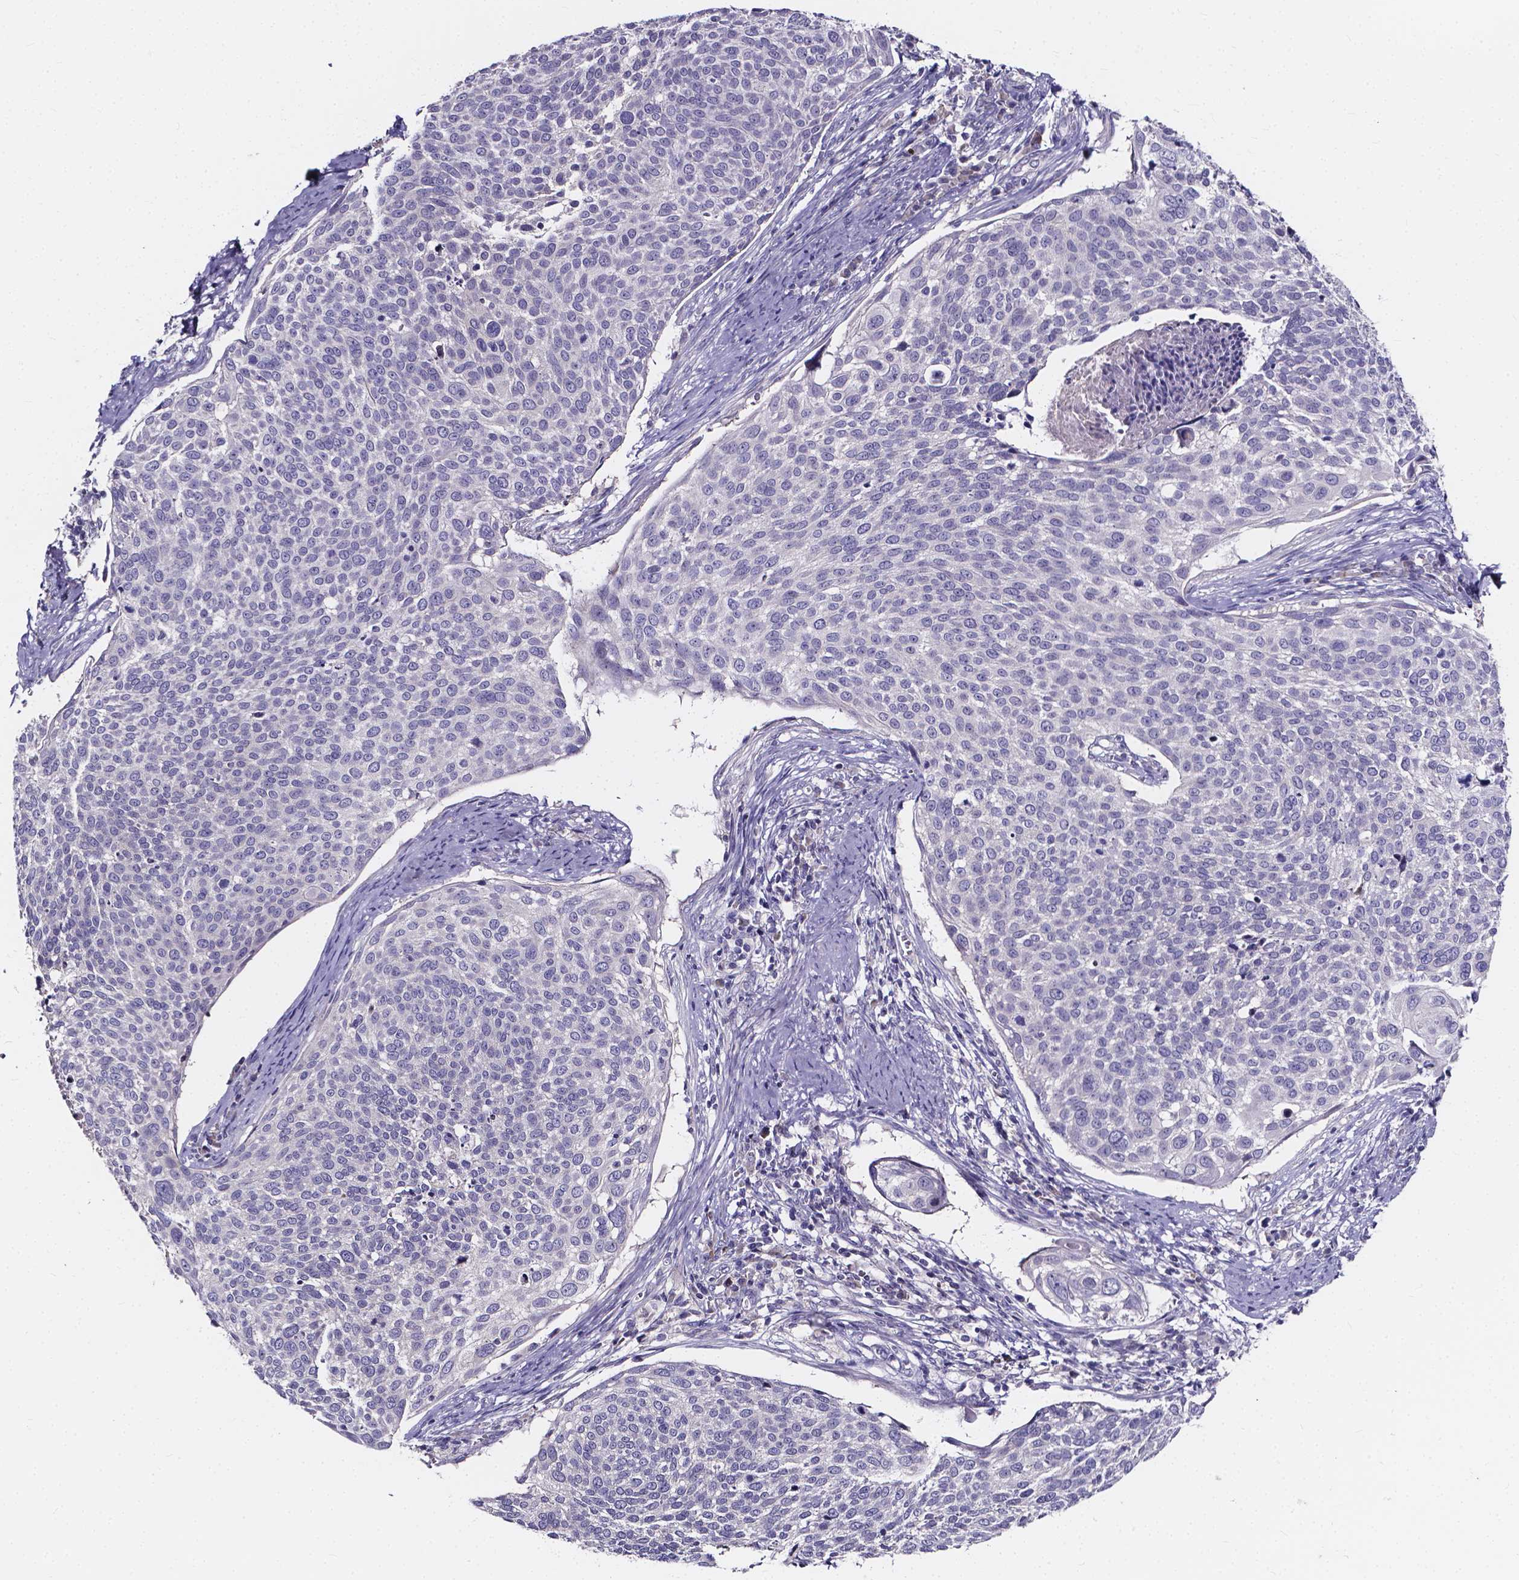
{"staining": {"intensity": "negative", "quantity": "none", "location": "none"}, "tissue": "cervical cancer", "cell_type": "Tumor cells", "image_type": "cancer", "snomed": [{"axis": "morphology", "description": "Squamous cell carcinoma, NOS"}, {"axis": "topography", "description": "Cervix"}], "caption": "A histopathology image of human cervical cancer (squamous cell carcinoma) is negative for staining in tumor cells. (IHC, brightfield microscopy, high magnification).", "gene": "SPOCD1", "patient": {"sex": "female", "age": 39}}